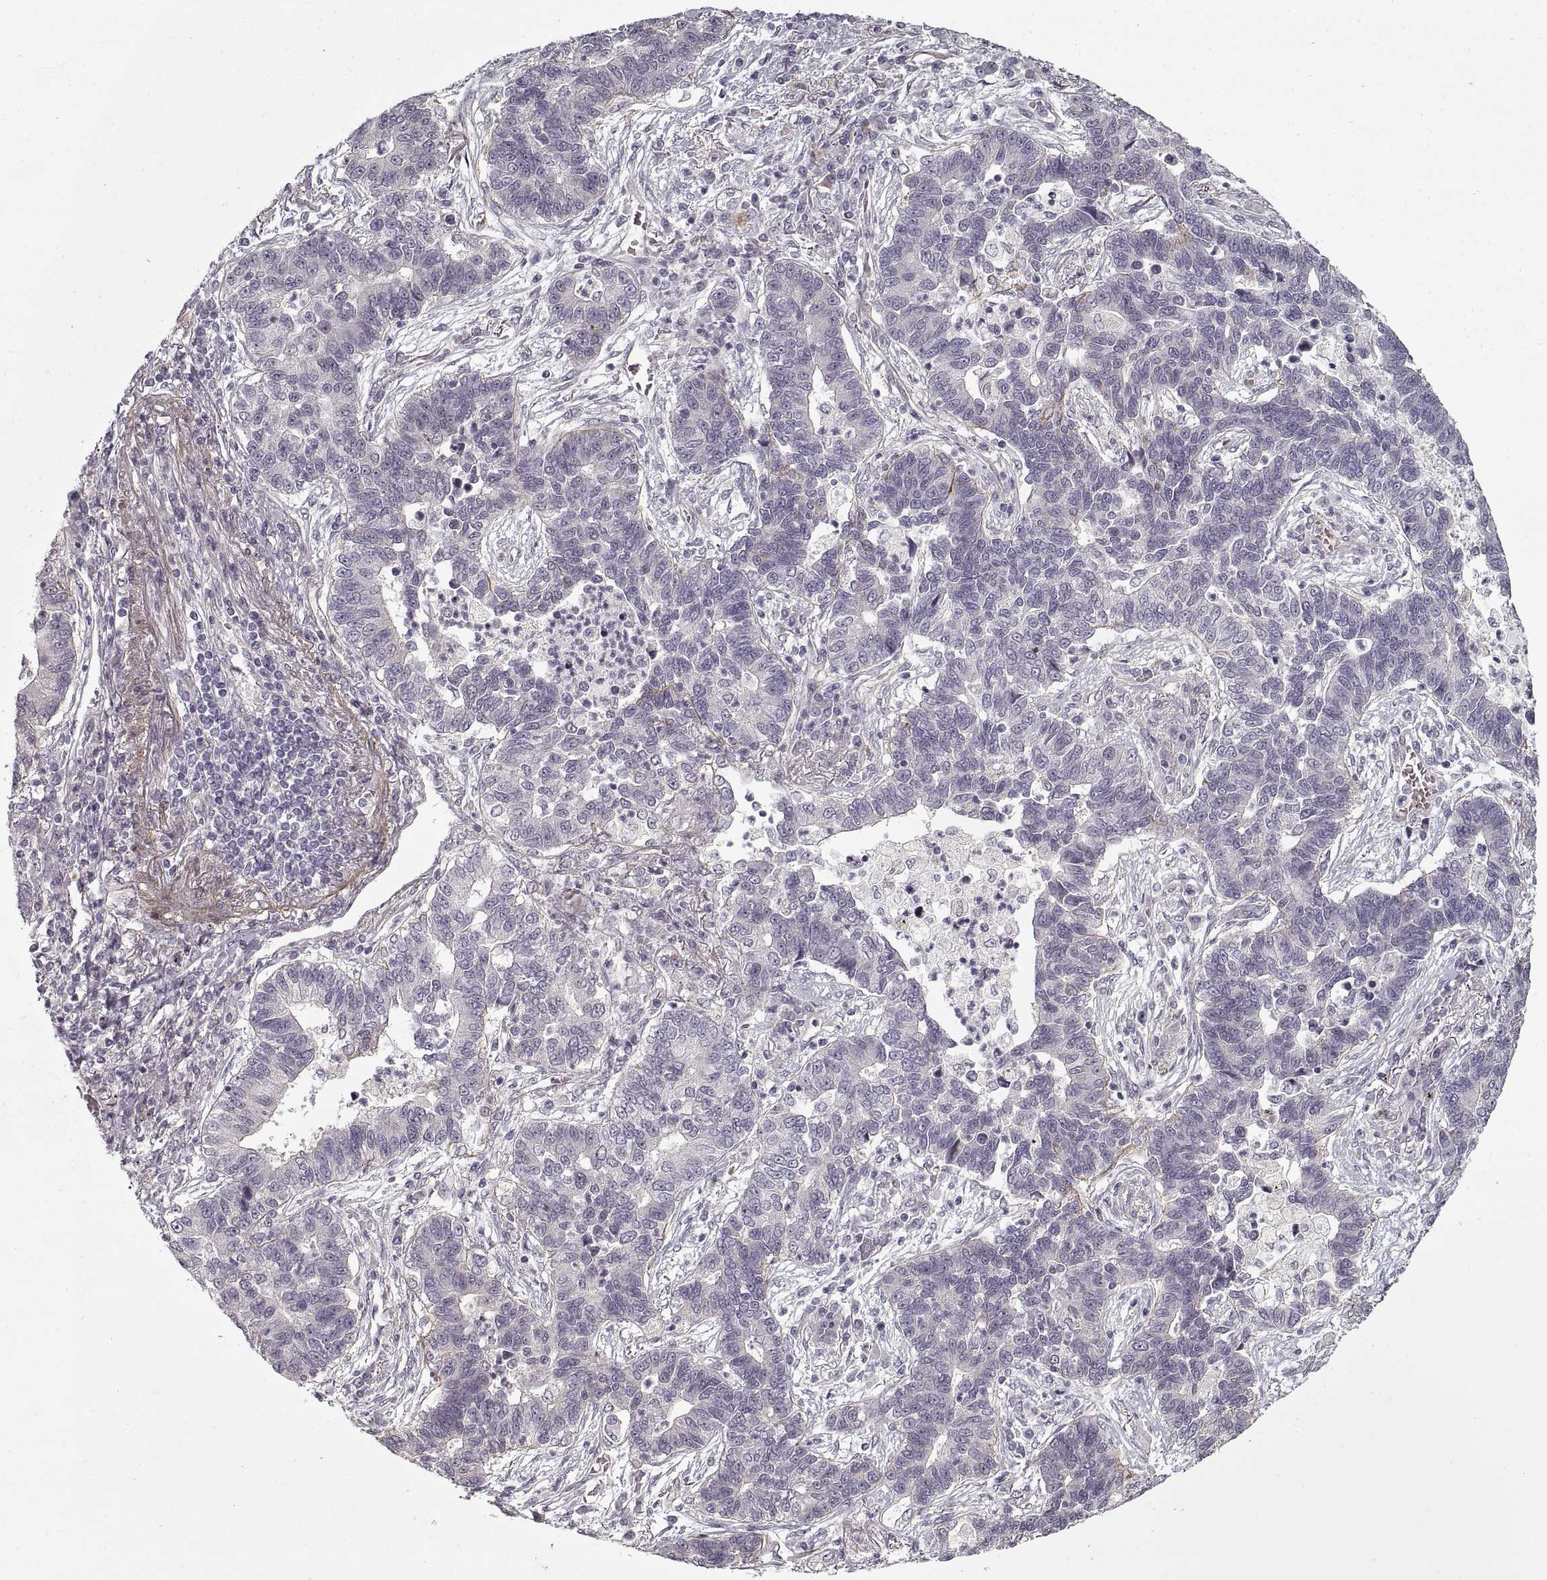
{"staining": {"intensity": "negative", "quantity": "none", "location": "none"}, "tissue": "lung cancer", "cell_type": "Tumor cells", "image_type": "cancer", "snomed": [{"axis": "morphology", "description": "Adenocarcinoma, NOS"}, {"axis": "topography", "description": "Lung"}], "caption": "Human lung cancer (adenocarcinoma) stained for a protein using immunohistochemistry (IHC) exhibits no expression in tumor cells.", "gene": "LAMB2", "patient": {"sex": "female", "age": 57}}